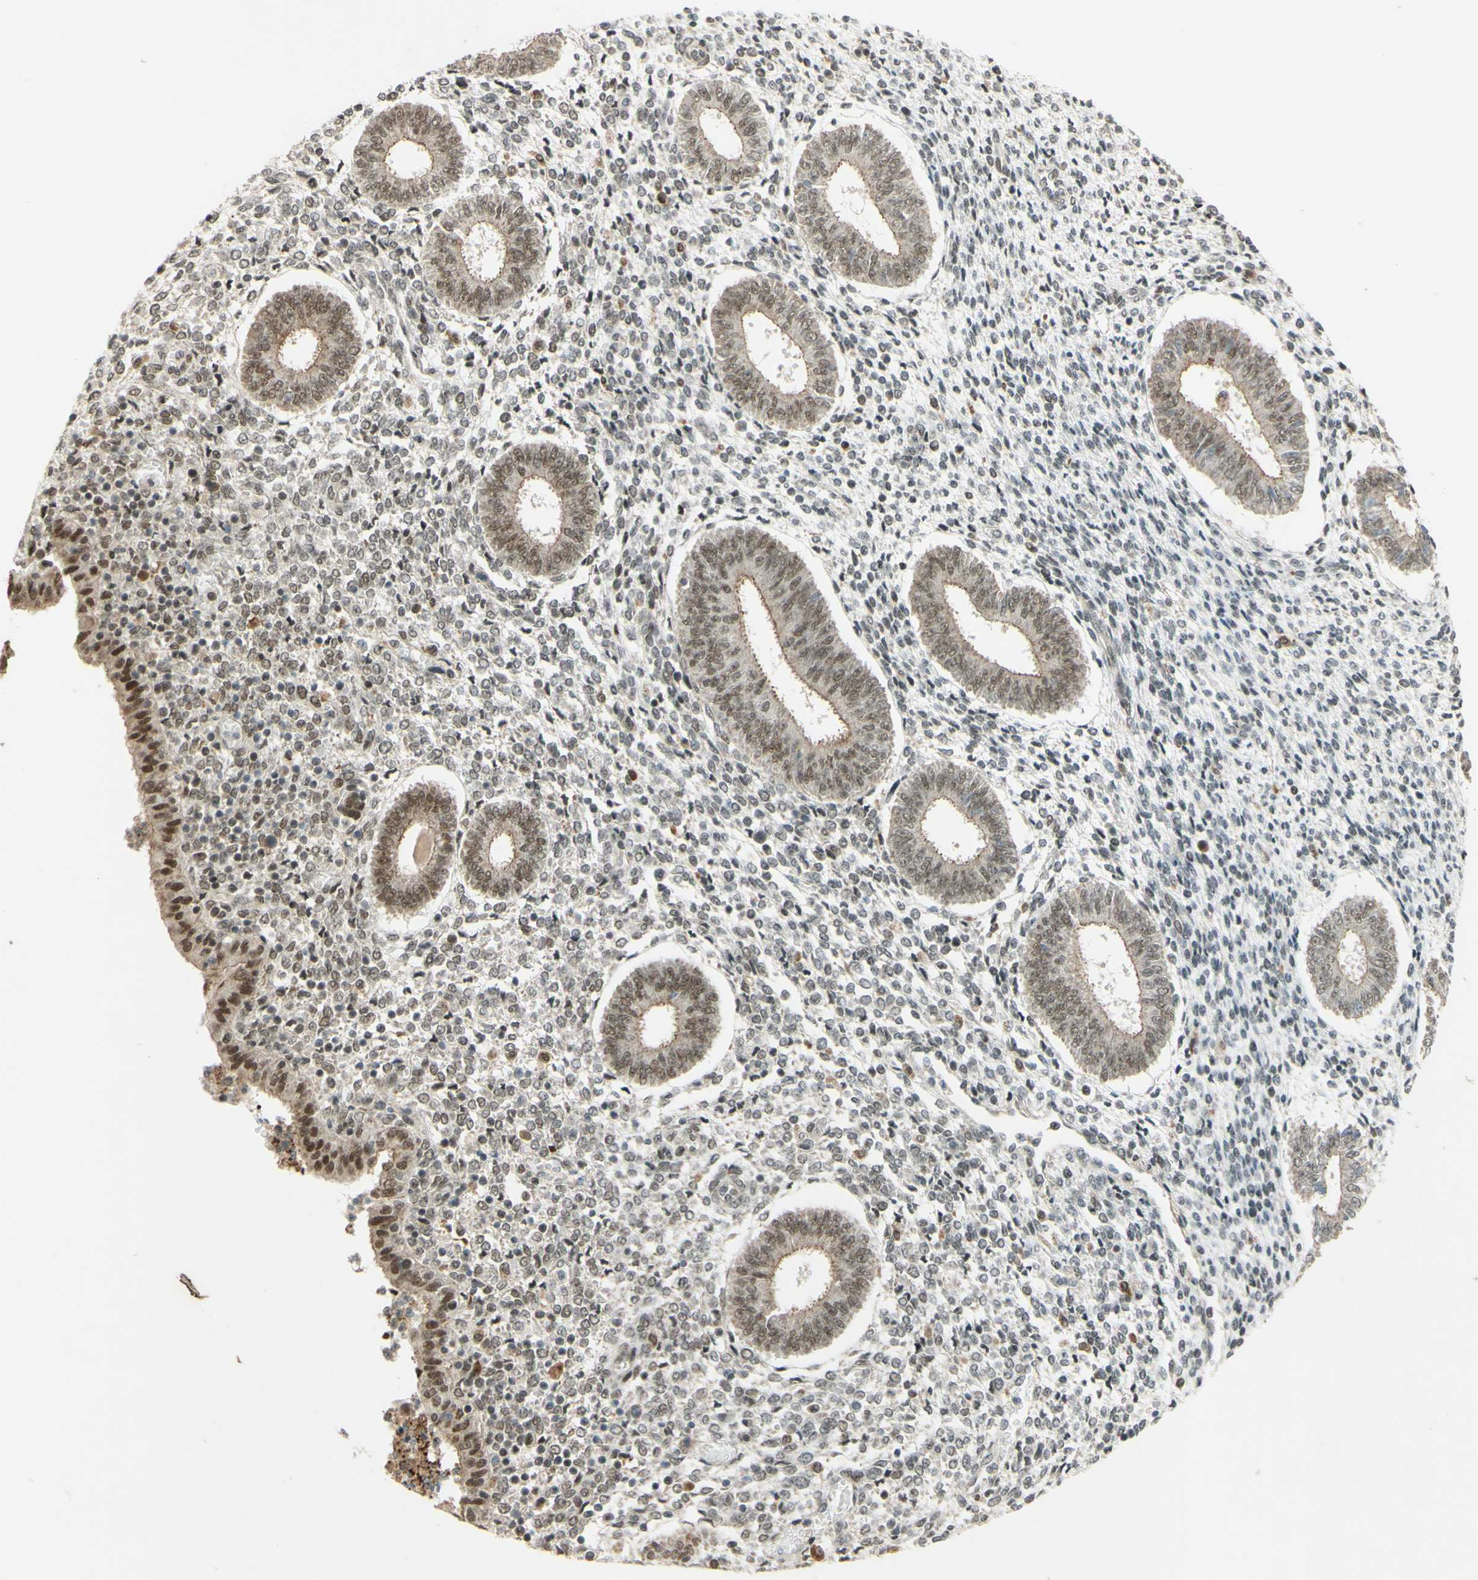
{"staining": {"intensity": "weak", "quantity": "25%-75%", "location": "nuclear"}, "tissue": "endometrium", "cell_type": "Cells in endometrial stroma", "image_type": "normal", "snomed": [{"axis": "morphology", "description": "Normal tissue, NOS"}, {"axis": "topography", "description": "Endometrium"}], "caption": "A low amount of weak nuclear staining is appreciated in about 25%-75% of cells in endometrial stroma in unremarkable endometrium. (IHC, brightfield microscopy, high magnification).", "gene": "SMARCB1", "patient": {"sex": "female", "age": 35}}